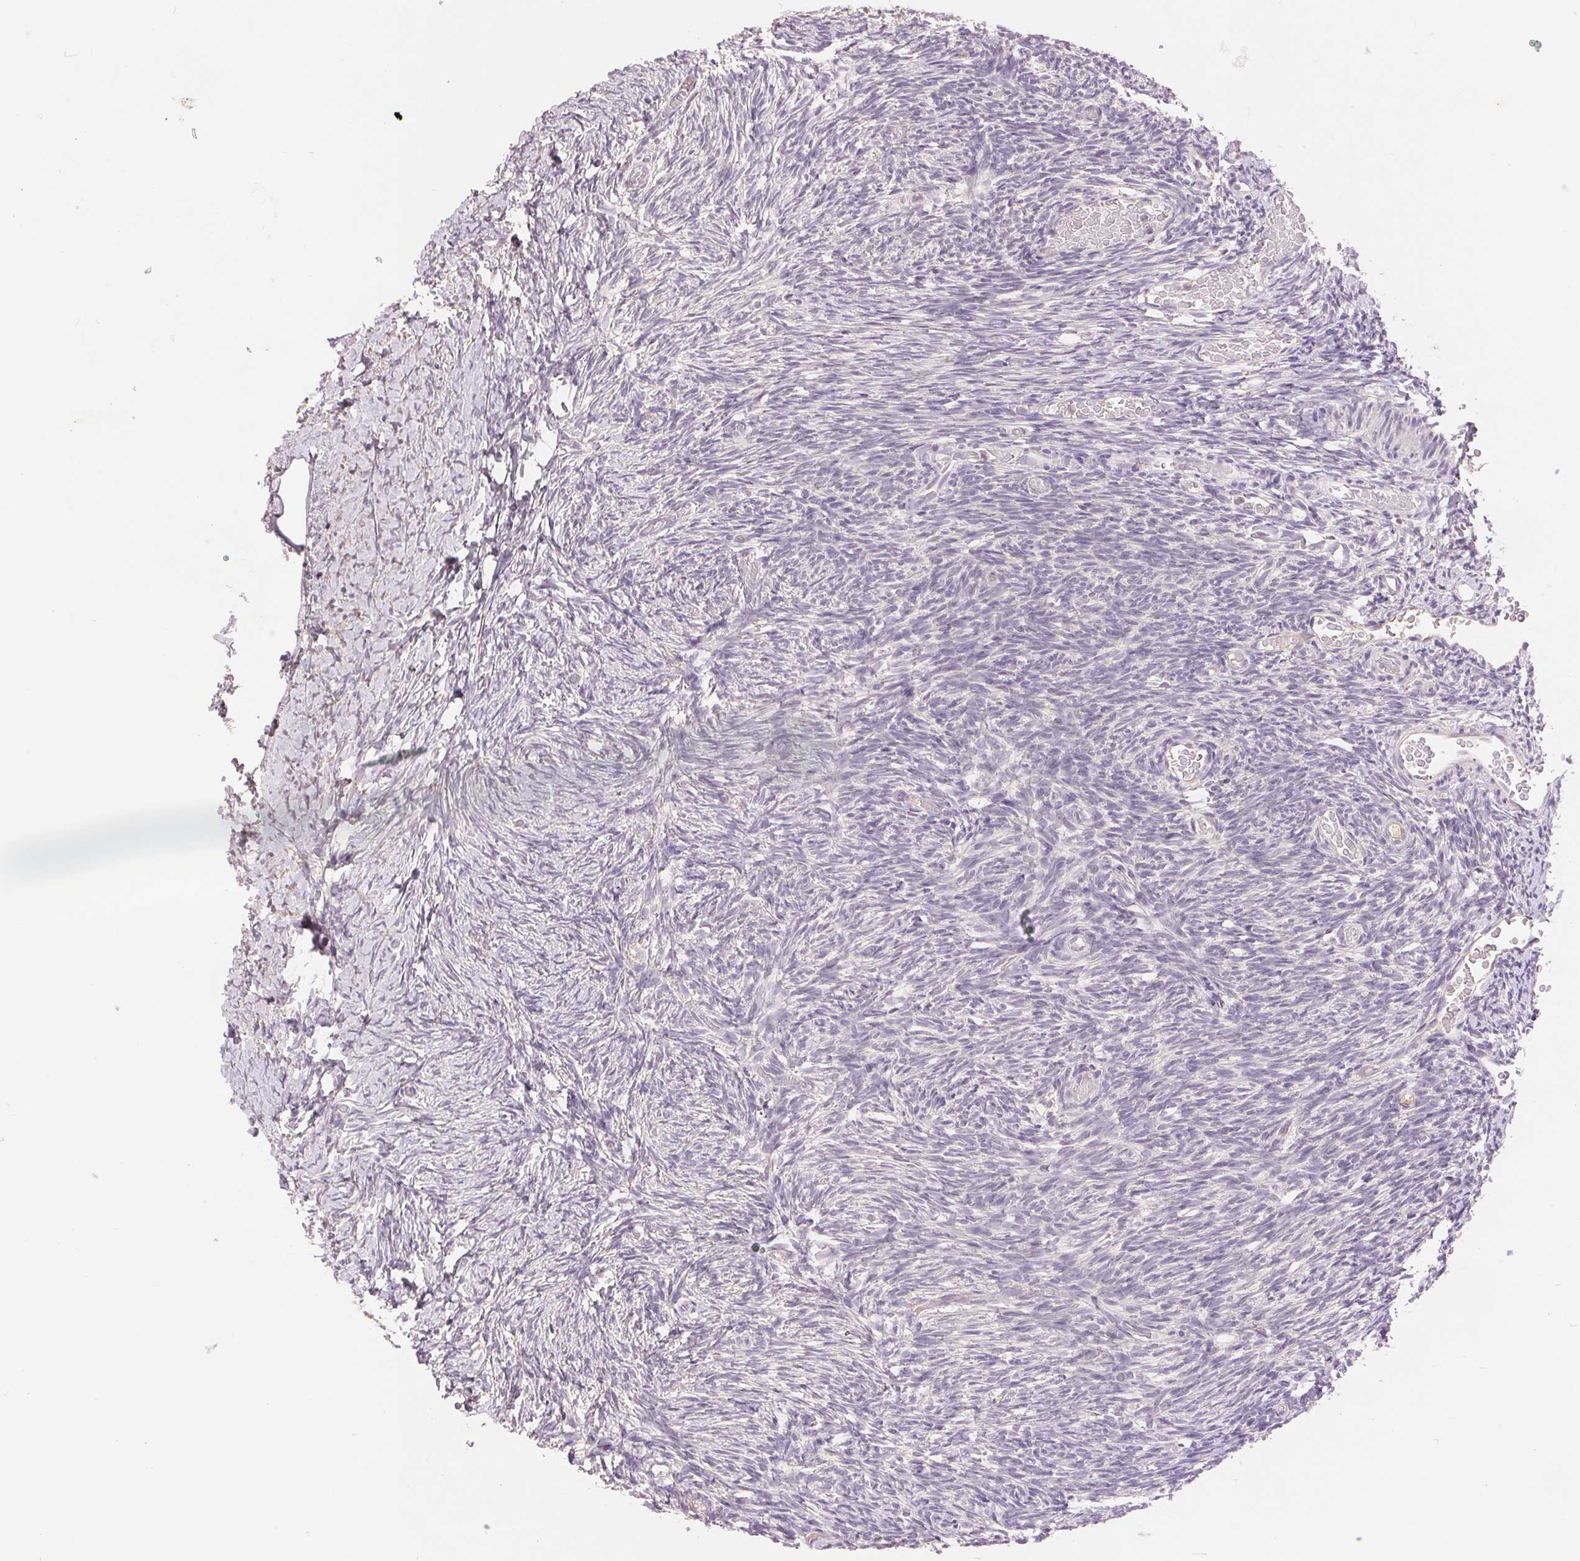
{"staining": {"intensity": "negative", "quantity": "none", "location": "none"}, "tissue": "ovary", "cell_type": "Follicle cells", "image_type": "normal", "snomed": [{"axis": "morphology", "description": "Normal tissue, NOS"}, {"axis": "topography", "description": "Ovary"}], "caption": "Immunohistochemistry (IHC) photomicrograph of benign ovary stained for a protein (brown), which shows no staining in follicle cells.", "gene": "FXYD4", "patient": {"sex": "female", "age": 39}}